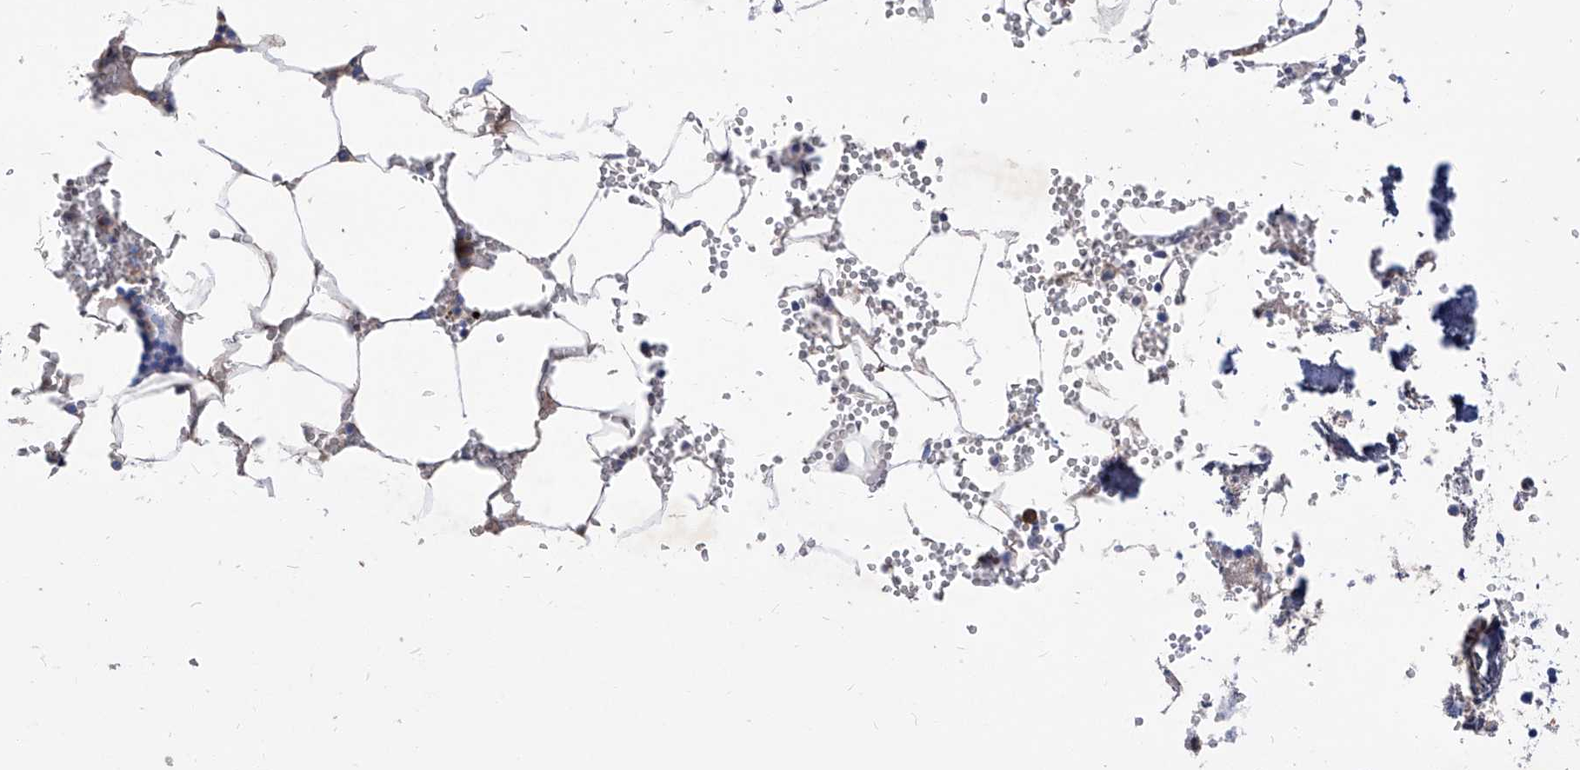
{"staining": {"intensity": "weak", "quantity": "<25%", "location": "cytoplasmic/membranous"}, "tissue": "bone marrow", "cell_type": "Hematopoietic cells", "image_type": "normal", "snomed": [{"axis": "morphology", "description": "Normal tissue, NOS"}, {"axis": "topography", "description": "Bone marrow"}], "caption": "An immunohistochemistry photomicrograph of normal bone marrow is shown. There is no staining in hematopoietic cells of bone marrow. (DAB (3,3'-diaminobenzidine) immunohistochemistry, high magnification).", "gene": "EPHA8", "patient": {"sex": "male", "age": 70}}